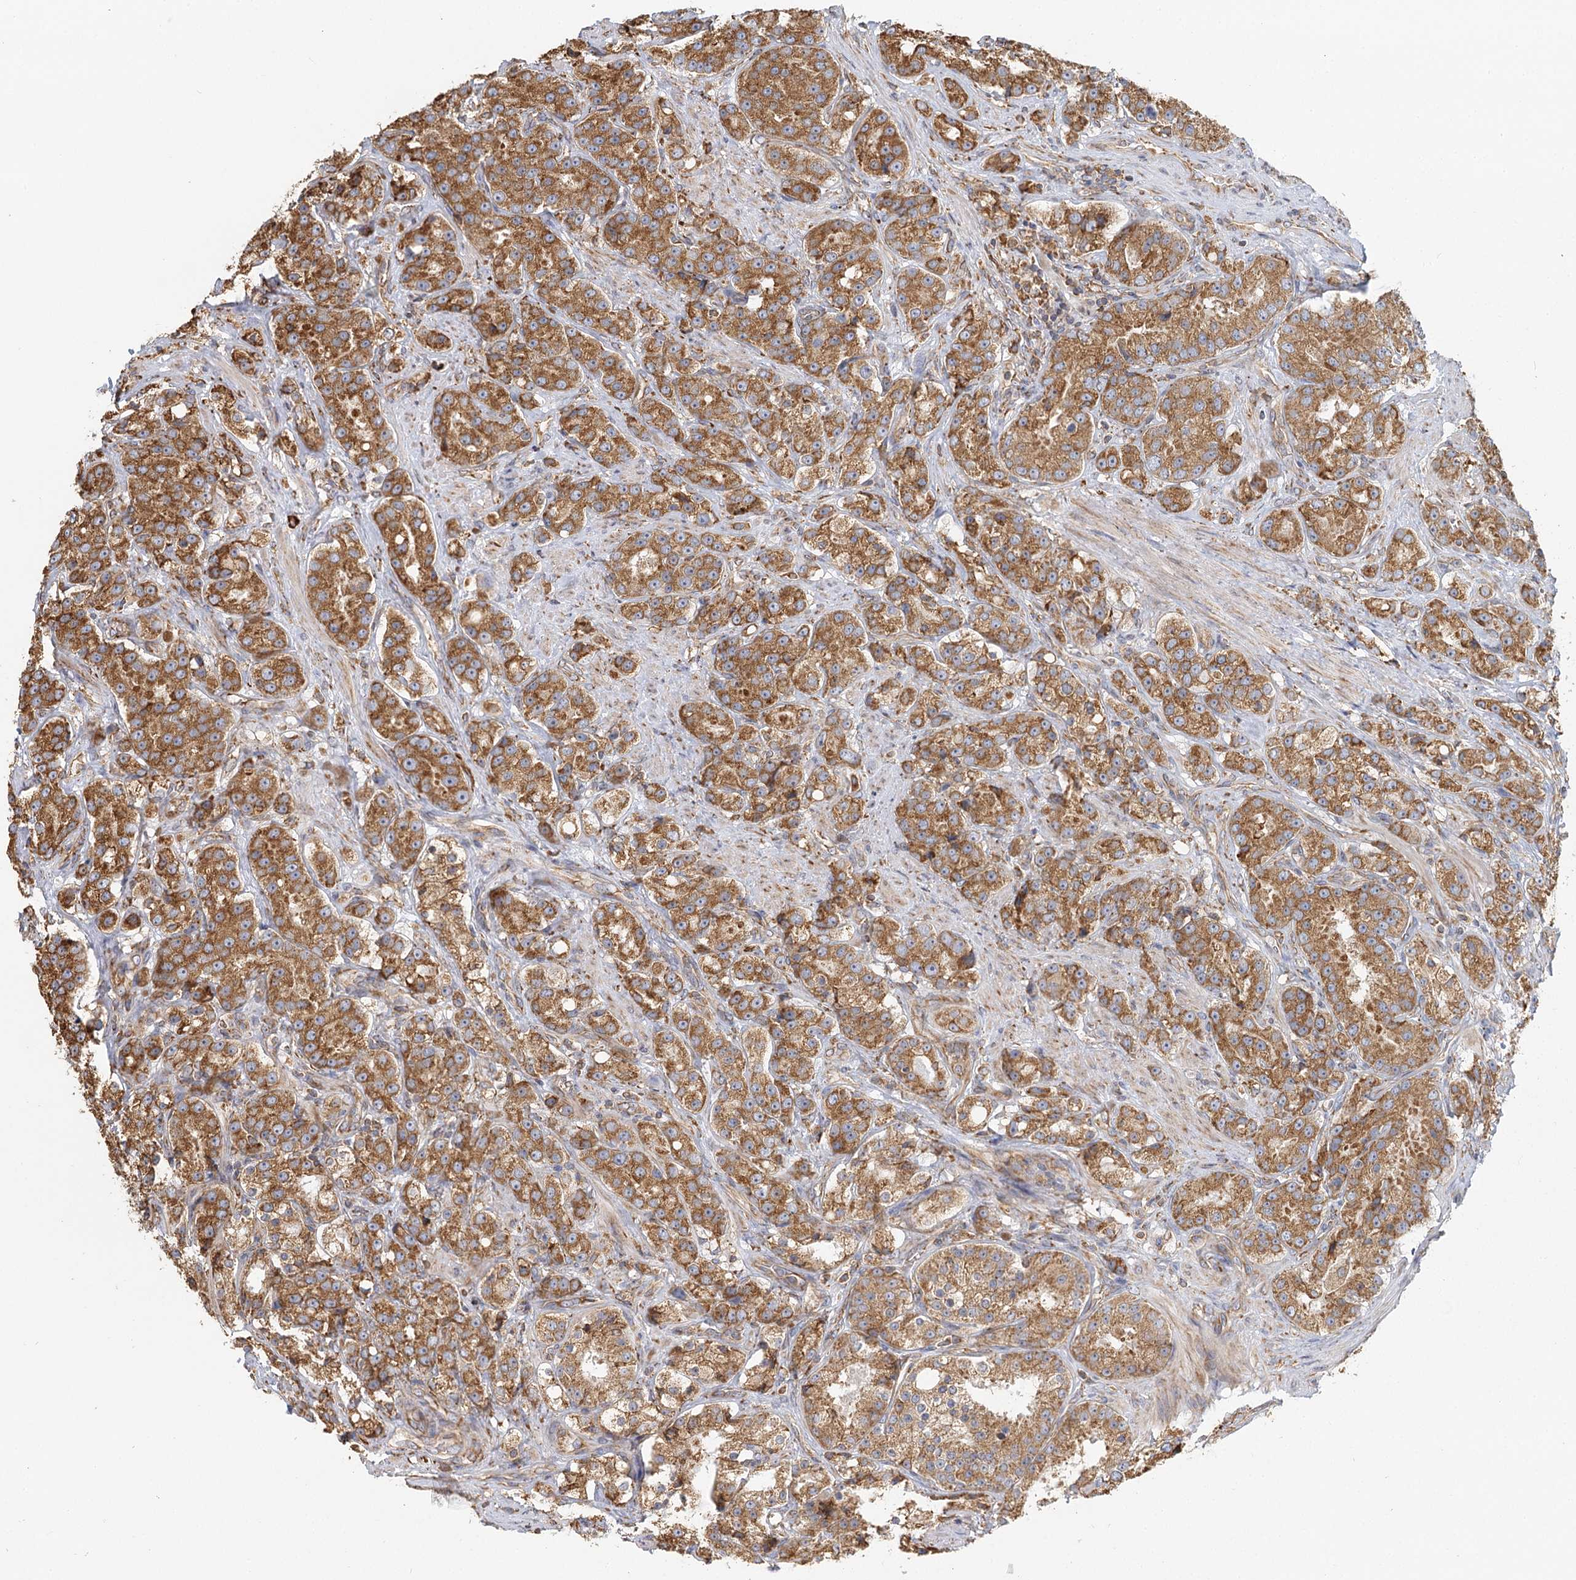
{"staining": {"intensity": "moderate", "quantity": ">75%", "location": "cytoplasmic/membranous"}, "tissue": "prostate cancer", "cell_type": "Tumor cells", "image_type": "cancer", "snomed": [{"axis": "morphology", "description": "Adenocarcinoma, High grade"}, {"axis": "topography", "description": "Prostate"}], "caption": "Tumor cells reveal medium levels of moderate cytoplasmic/membranous expression in about >75% of cells in adenocarcinoma (high-grade) (prostate). Immunohistochemistry (ihc) stains the protein of interest in brown and the nuclei are stained blue.", "gene": "TAS1R1", "patient": {"sex": "male", "age": 60}}